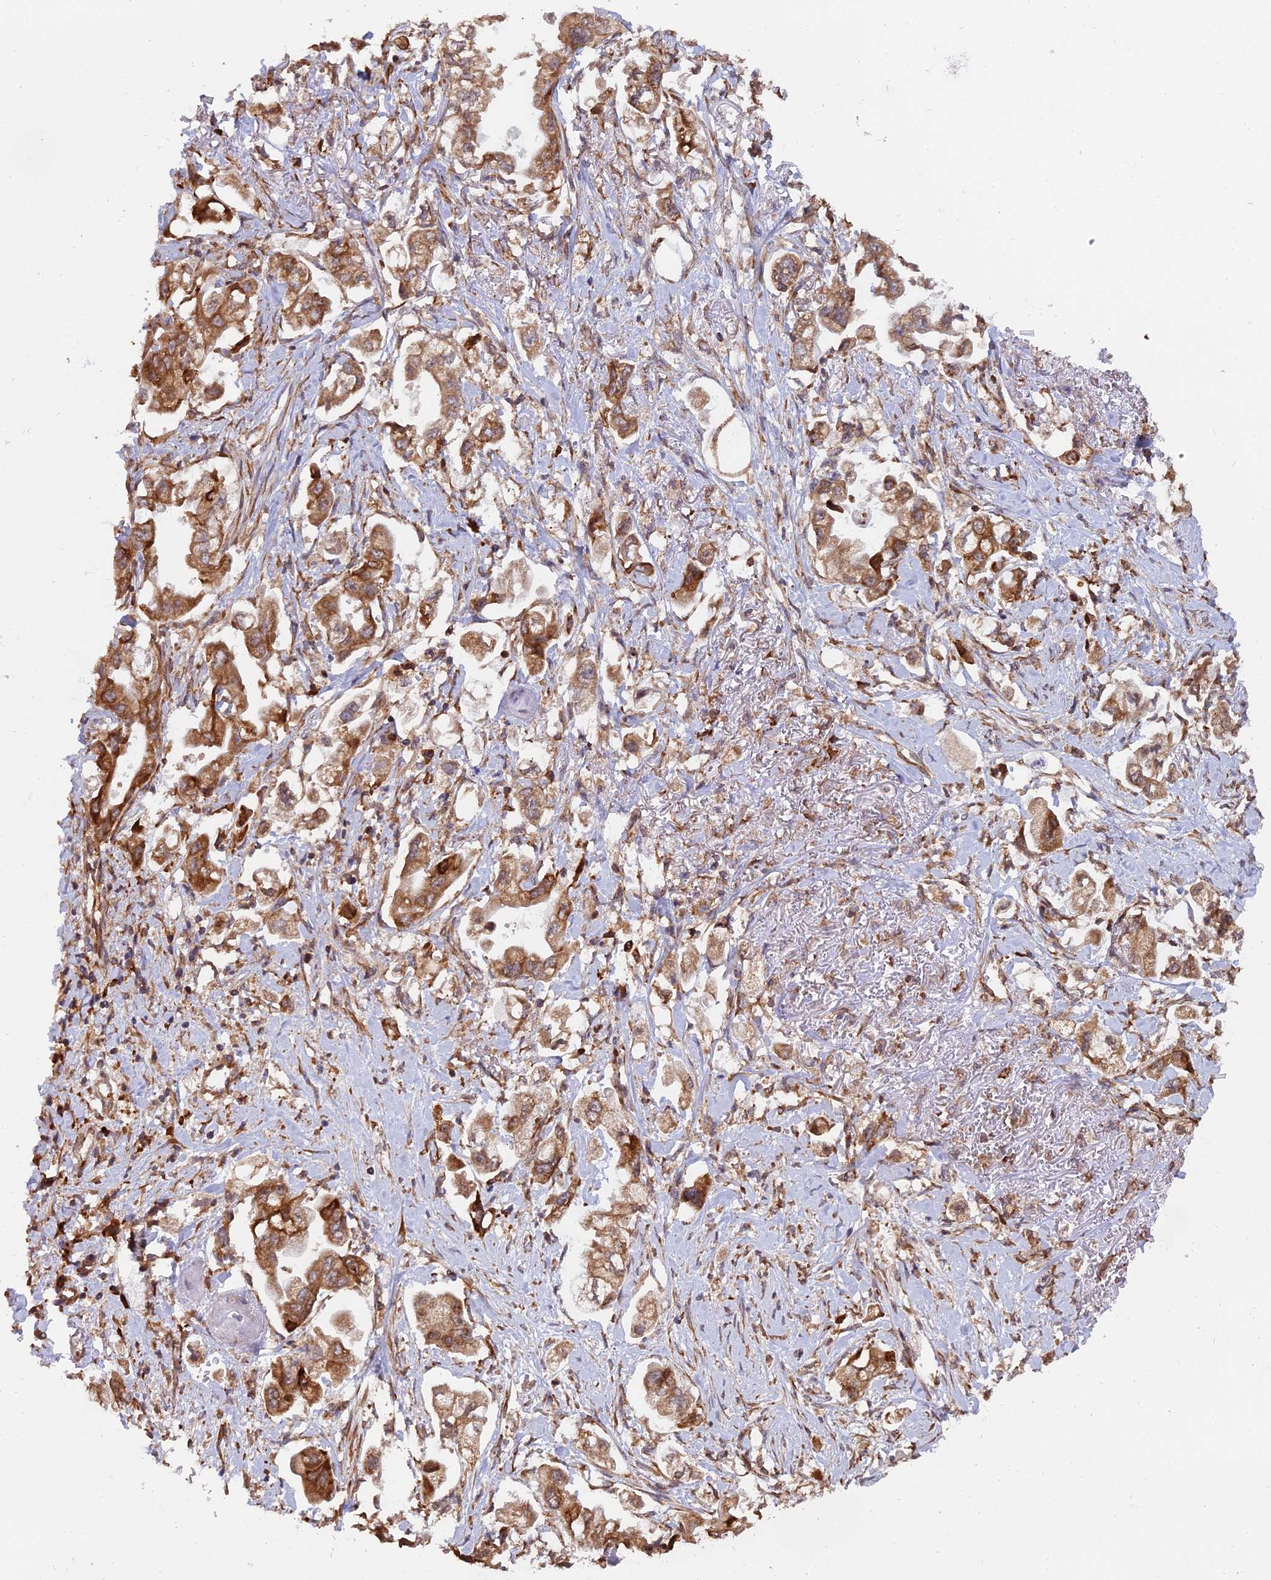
{"staining": {"intensity": "moderate", "quantity": ">75%", "location": "cytoplasmic/membranous"}, "tissue": "stomach cancer", "cell_type": "Tumor cells", "image_type": "cancer", "snomed": [{"axis": "morphology", "description": "Adenocarcinoma, NOS"}, {"axis": "topography", "description": "Stomach"}], "caption": "Immunohistochemical staining of stomach cancer reveals moderate cytoplasmic/membranous protein staining in about >75% of tumor cells. (Brightfield microscopy of DAB IHC at high magnification).", "gene": "RPL26", "patient": {"sex": "male", "age": 62}}